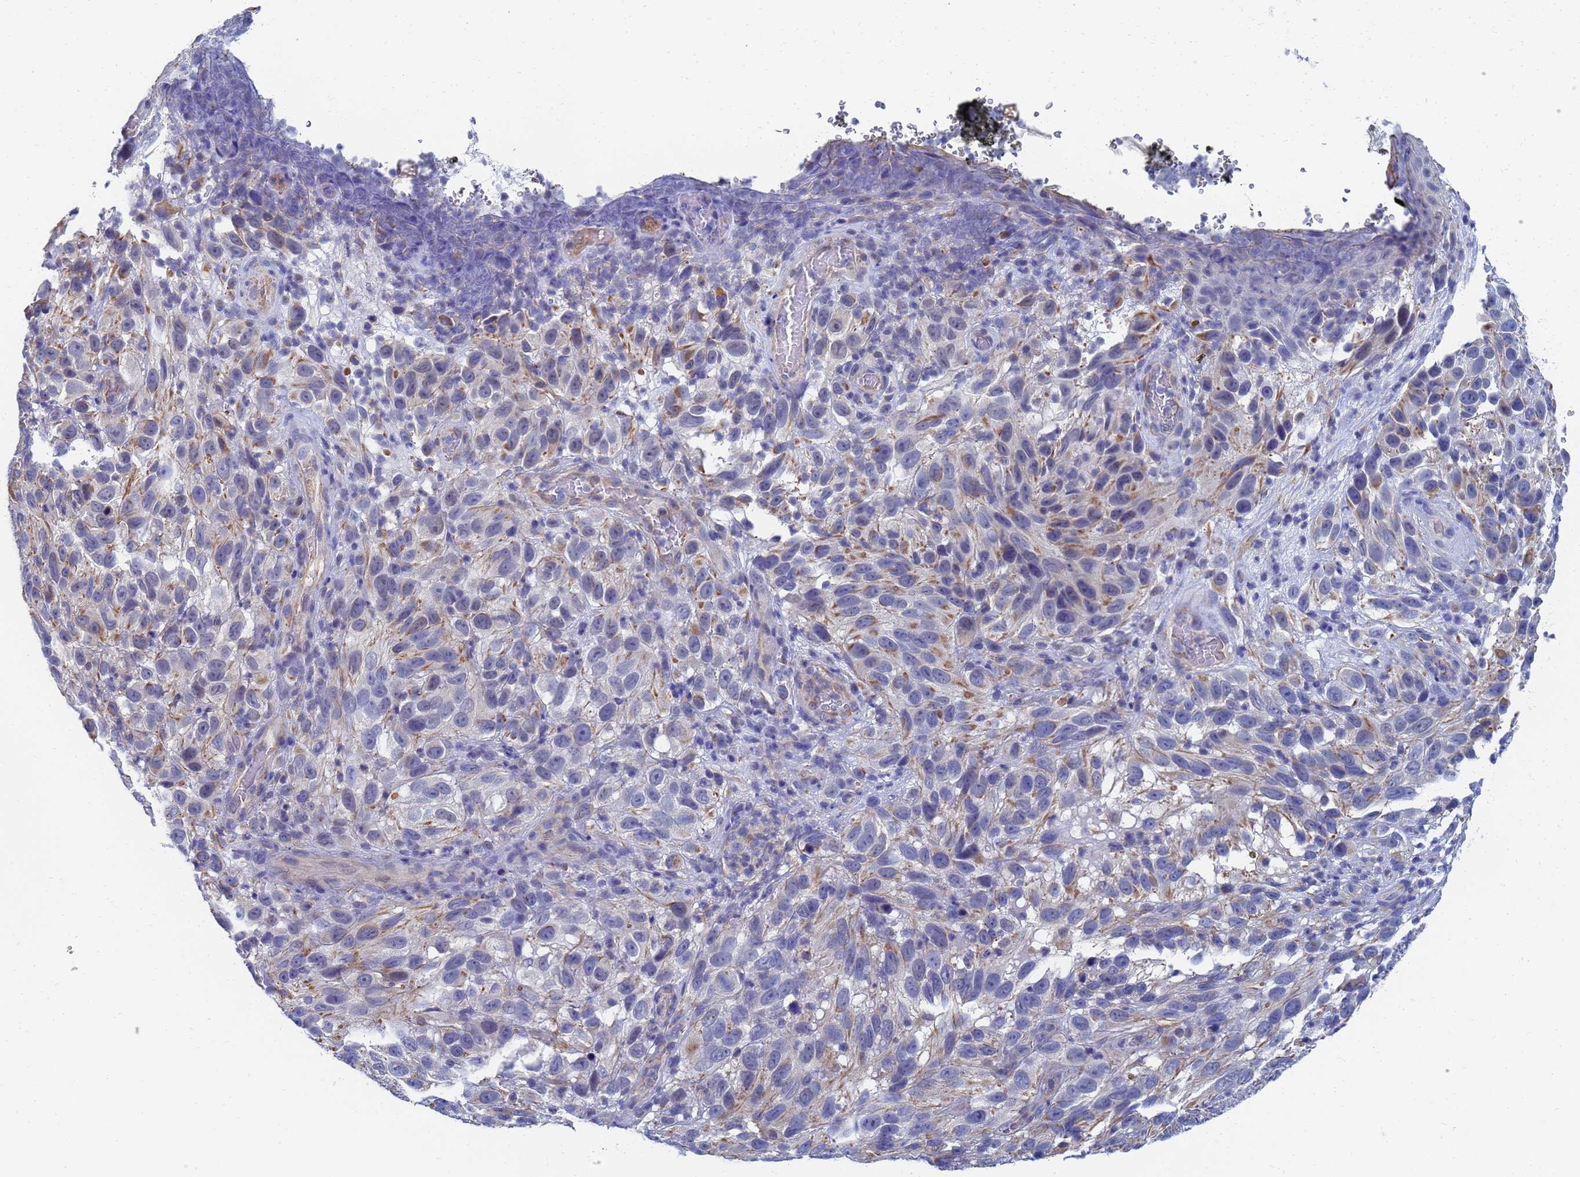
{"staining": {"intensity": "moderate", "quantity": "<25%", "location": "cytoplasmic/membranous"}, "tissue": "melanoma", "cell_type": "Tumor cells", "image_type": "cancer", "snomed": [{"axis": "morphology", "description": "Malignant melanoma, NOS"}, {"axis": "topography", "description": "Skin"}], "caption": "IHC image of neoplastic tissue: human melanoma stained using IHC exhibits low levels of moderate protein expression localized specifically in the cytoplasmic/membranous of tumor cells, appearing as a cytoplasmic/membranous brown color.", "gene": "GCHFR", "patient": {"sex": "female", "age": 96}}